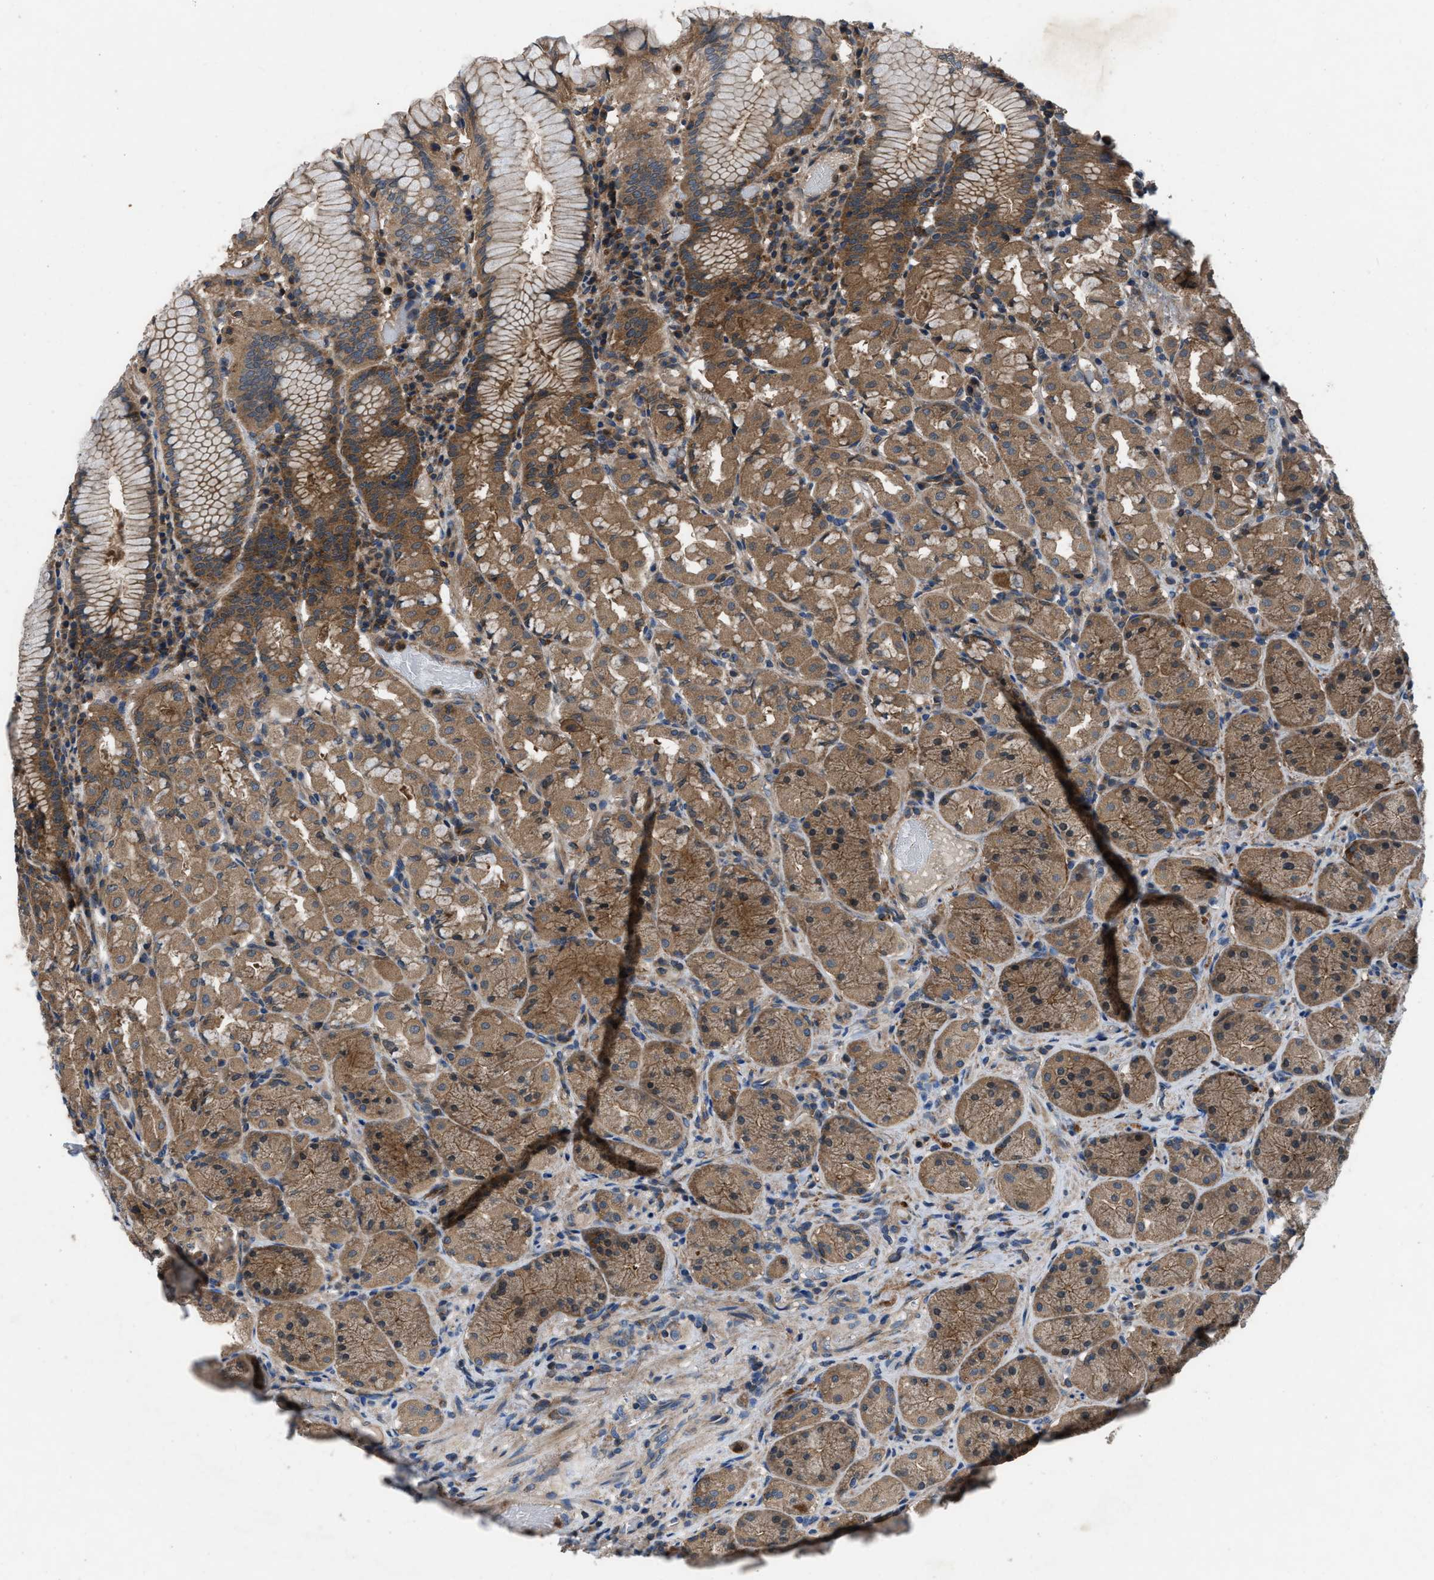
{"staining": {"intensity": "moderate", "quantity": ">75%", "location": "cytoplasmic/membranous"}, "tissue": "stomach", "cell_type": "Glandular cells", "image_type": "normal", "snomed": [{"axis": "morphology", "description": "Normal tissue, NOS"}, {"axis": "topography", "description": "Stomach"}, {"axis": "topography", "description": "Stomach, lower"}], "caption": "Brown immunohistochemical staining in benign stomach shows moderate cytoplasmic/membranous positivity in approximately >75% of glandular cells.", "gene": "USP25", "patient": {"sex": "female", "age": 56}}